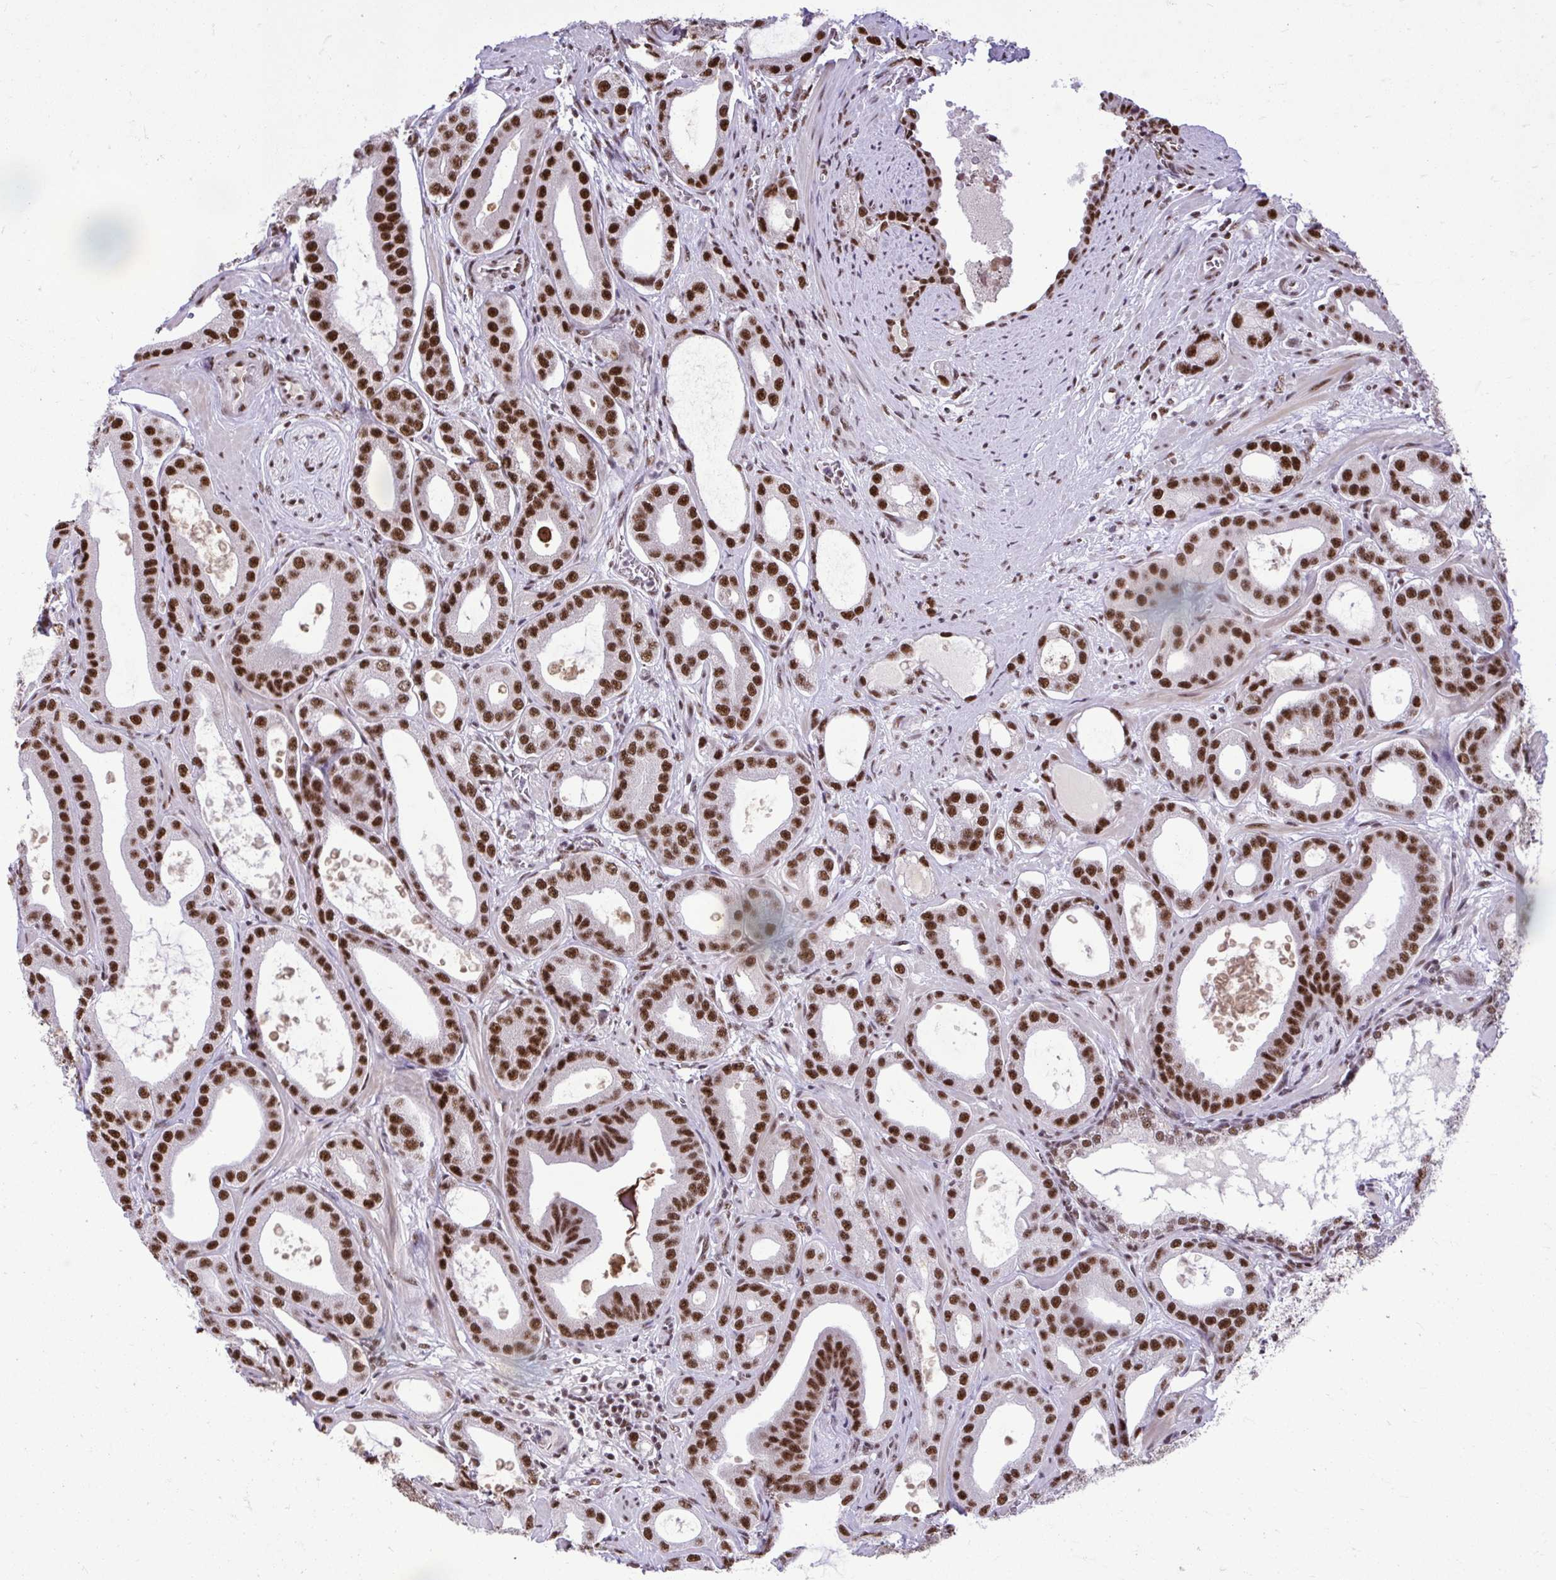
{"staining": {"intensity": "strong", "quantity": ">75%", "location": "nuclear"}, "tissue": "prostate cancer", "cell_type": "Tumor cells", "image_type": "cancer", "snomed": [{"axis": "morphology", "description": "Adenocarcinoma, High grade"}, {"axis": "topography", "description": "Prostate"}], "caption": "There is high levels of strong nuclear staining in tumor cells of high-grade adenocarcinoma (prostate), as demonstrated by immunohistochemical staining (brown color).", "gene": "PRPF19", "patient": {"sex": "male", "age": 65}}